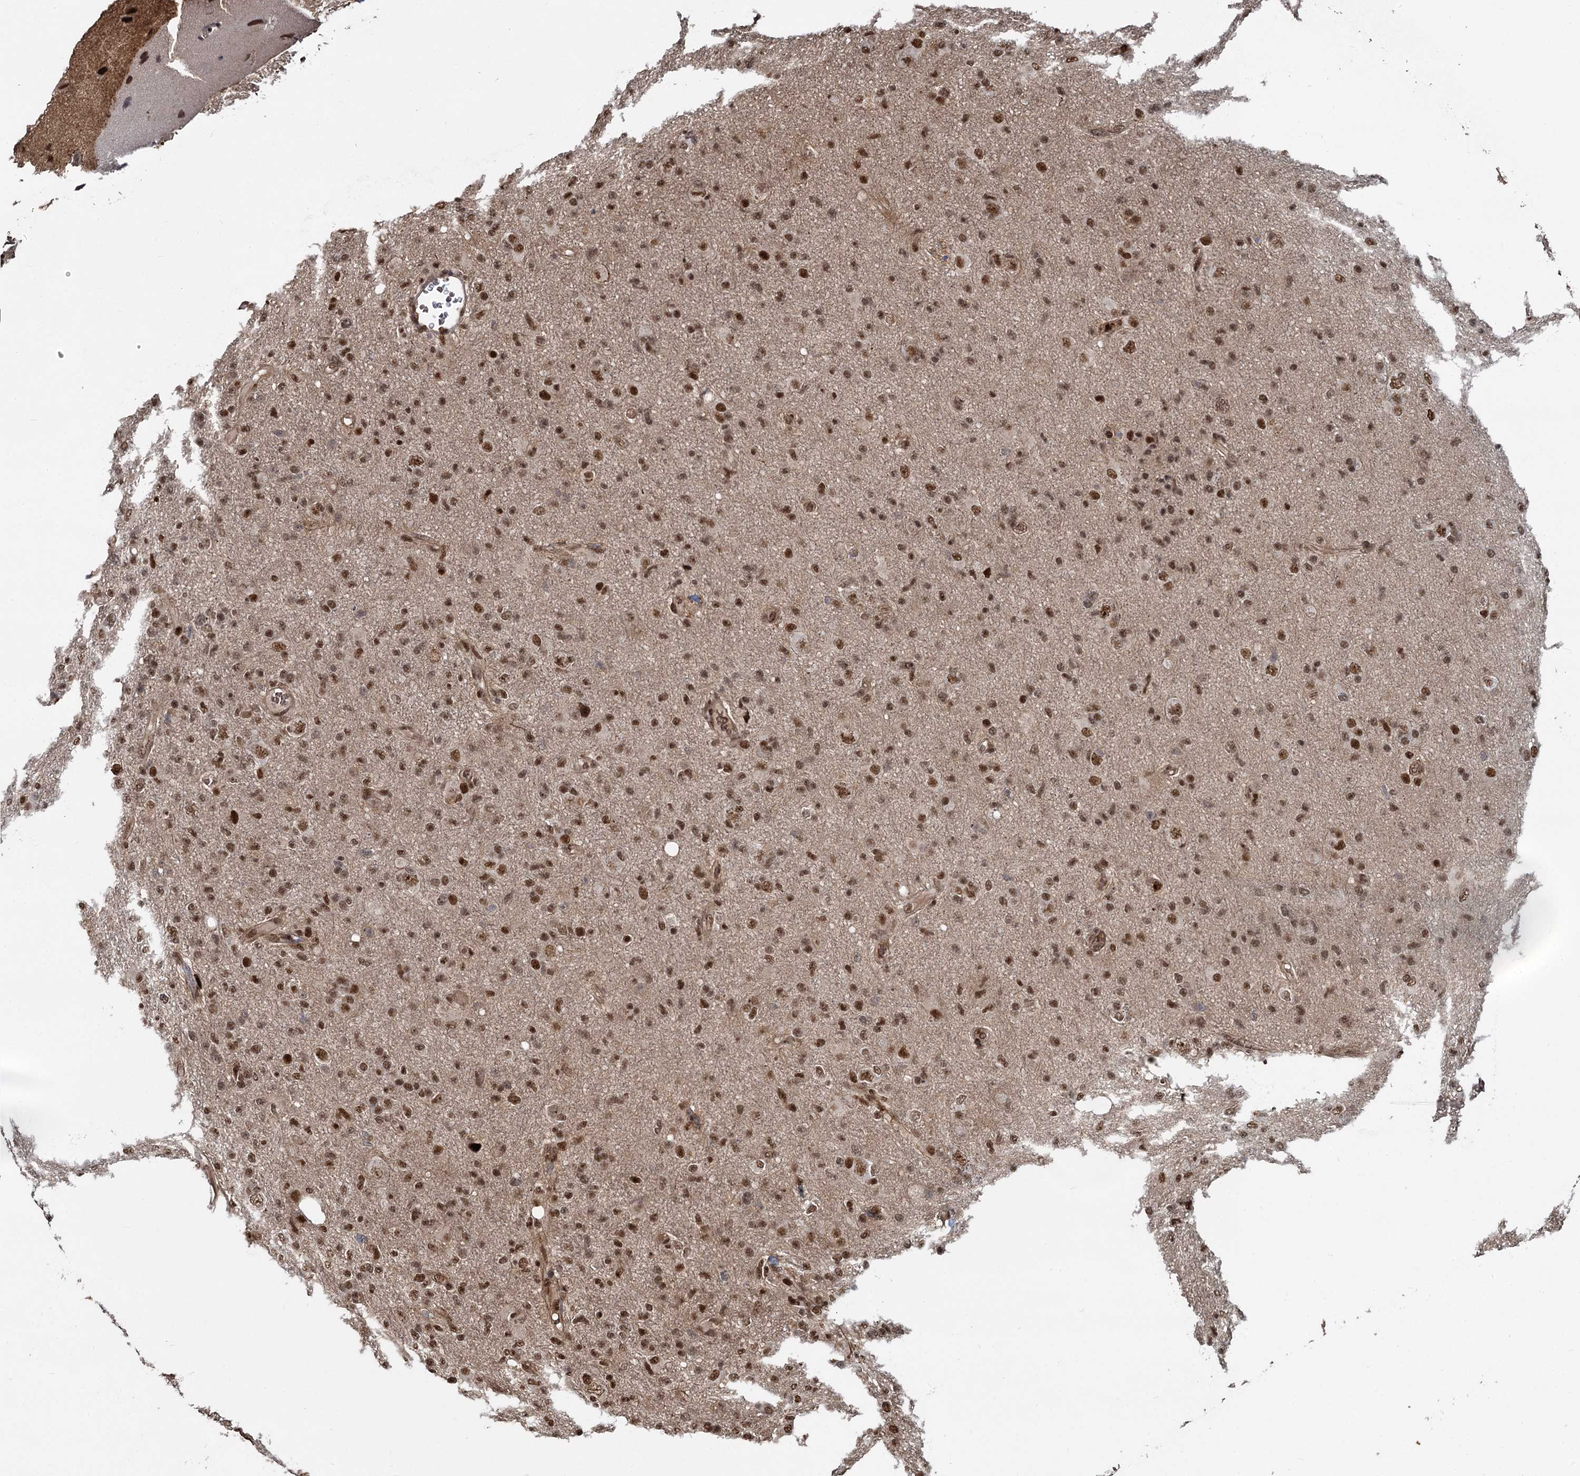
{"staining": {"intensity": "moderate", "quantity": ">75%", "location": "nuclear"}, "tissue": "glioma", "cell_type": "Tumor cells", "image_type": "cancer", "snomed": [{"axis": "morphology", "description": "Glioma, malignant, High grade"}, {"axis": "topography", "description": "Brain"}], "caption": "Protein staining of malignant high-grade glioma tissue demonstrates moderate nuclear staining in approximately >75% of tumor cells. (brown staining indicates protein expression, while blue staining denotes nuclei).", "gene": "ANKRD49", "patient": {"sex": "female", "age": 57}}